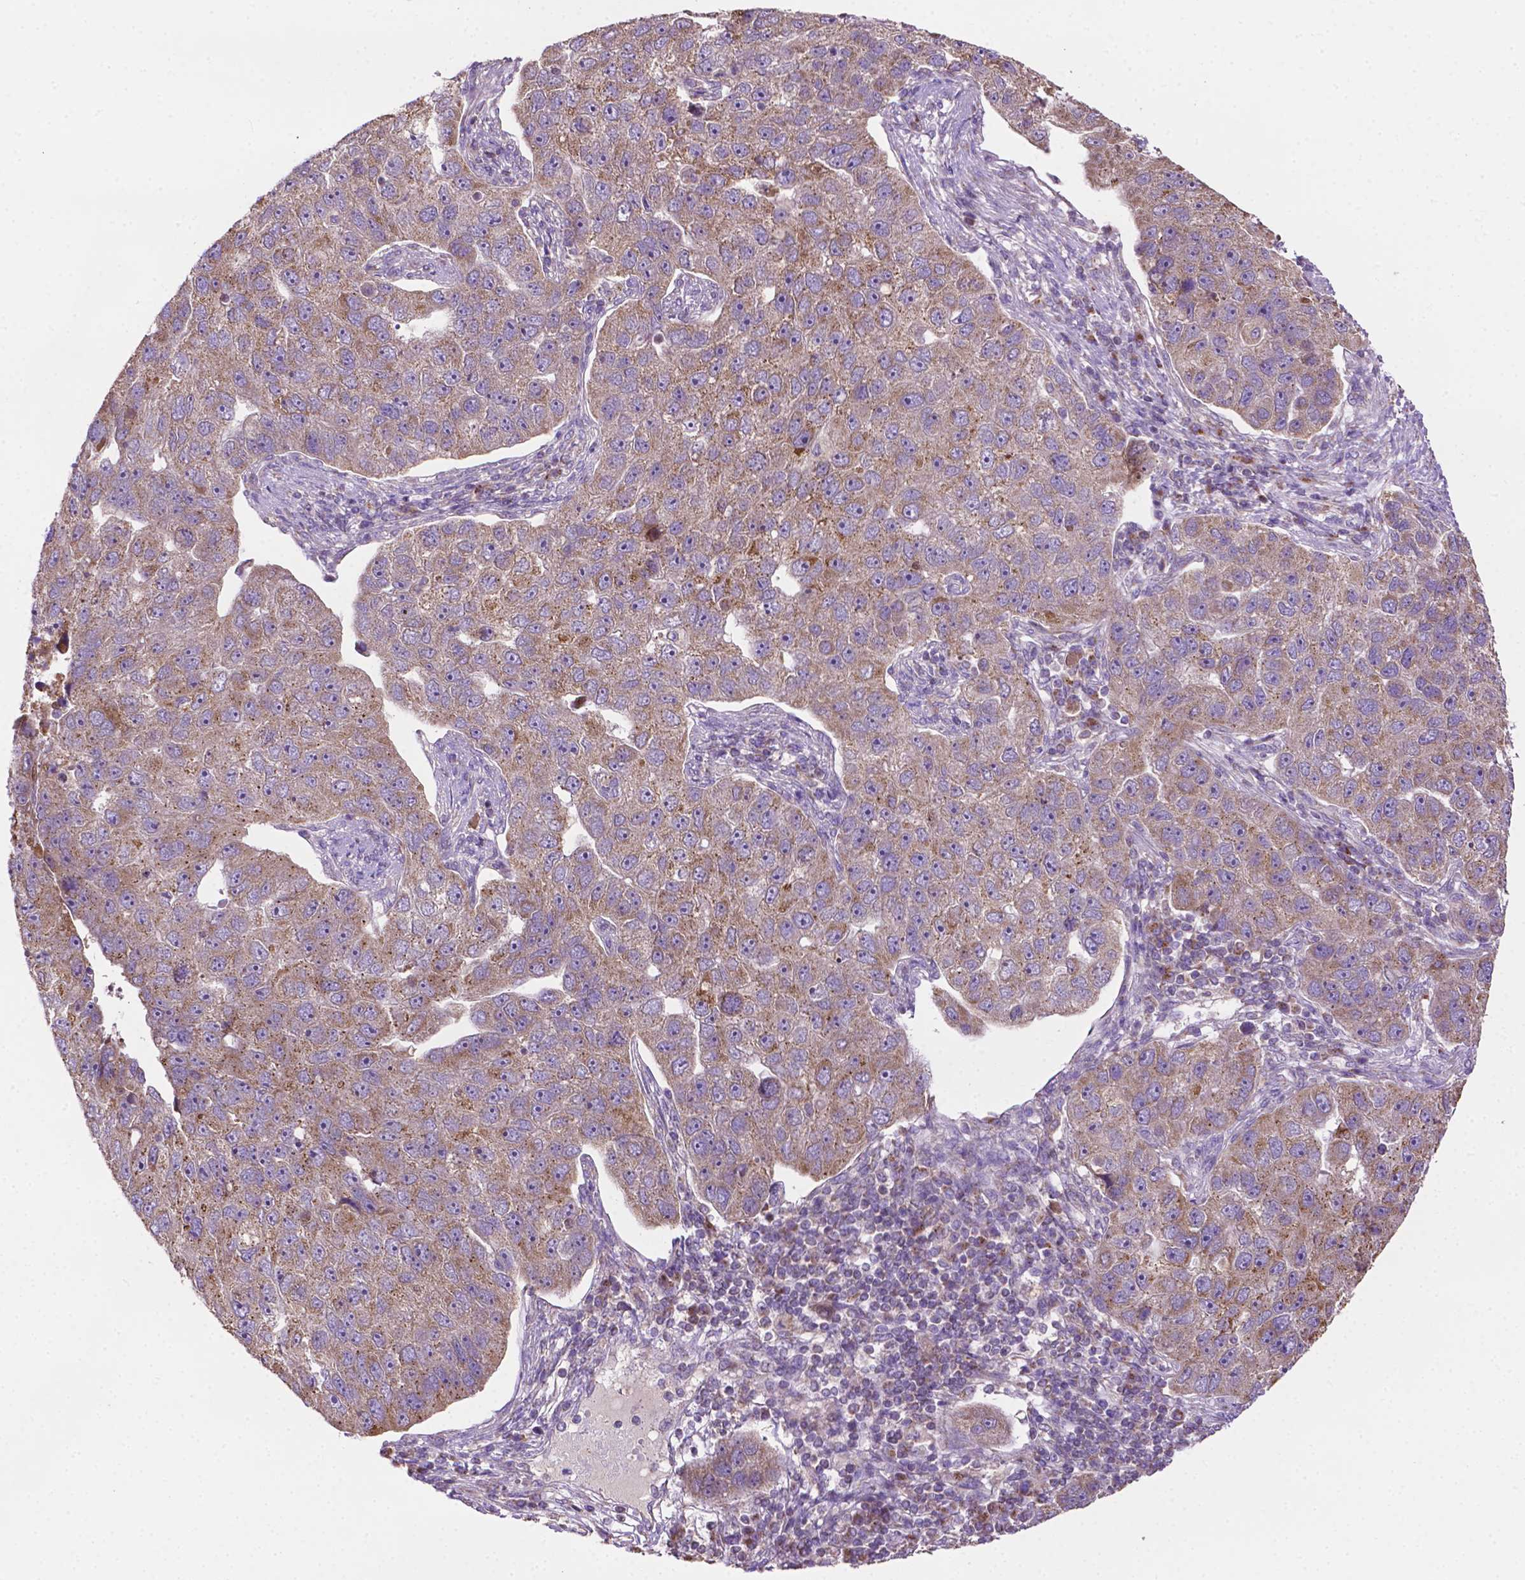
{"staining": {"intensity": "moderate", "quantity": ">75%", "location": "cytoplasmic/membranous"}, "tissue": "pancreatic cancer", "cell_type": "Tumor cells", "image_type": "cancer", "snomed": [{"axis": "morphology", "description": "Adenocarcinoma, NOS"}, {"axis": "topography", "description": "Pancreas"}], "caption": "Immunohistochemistry photomicrograph of human adenocarcinoma (pancreatic) stained for a protein (brown), which reveals medium levels of moderate cytoplasmic/membranous expression in about >75% of tumor cells.", "gene": "ILVBL", "patient": {"sex": "female", "age": 61}}